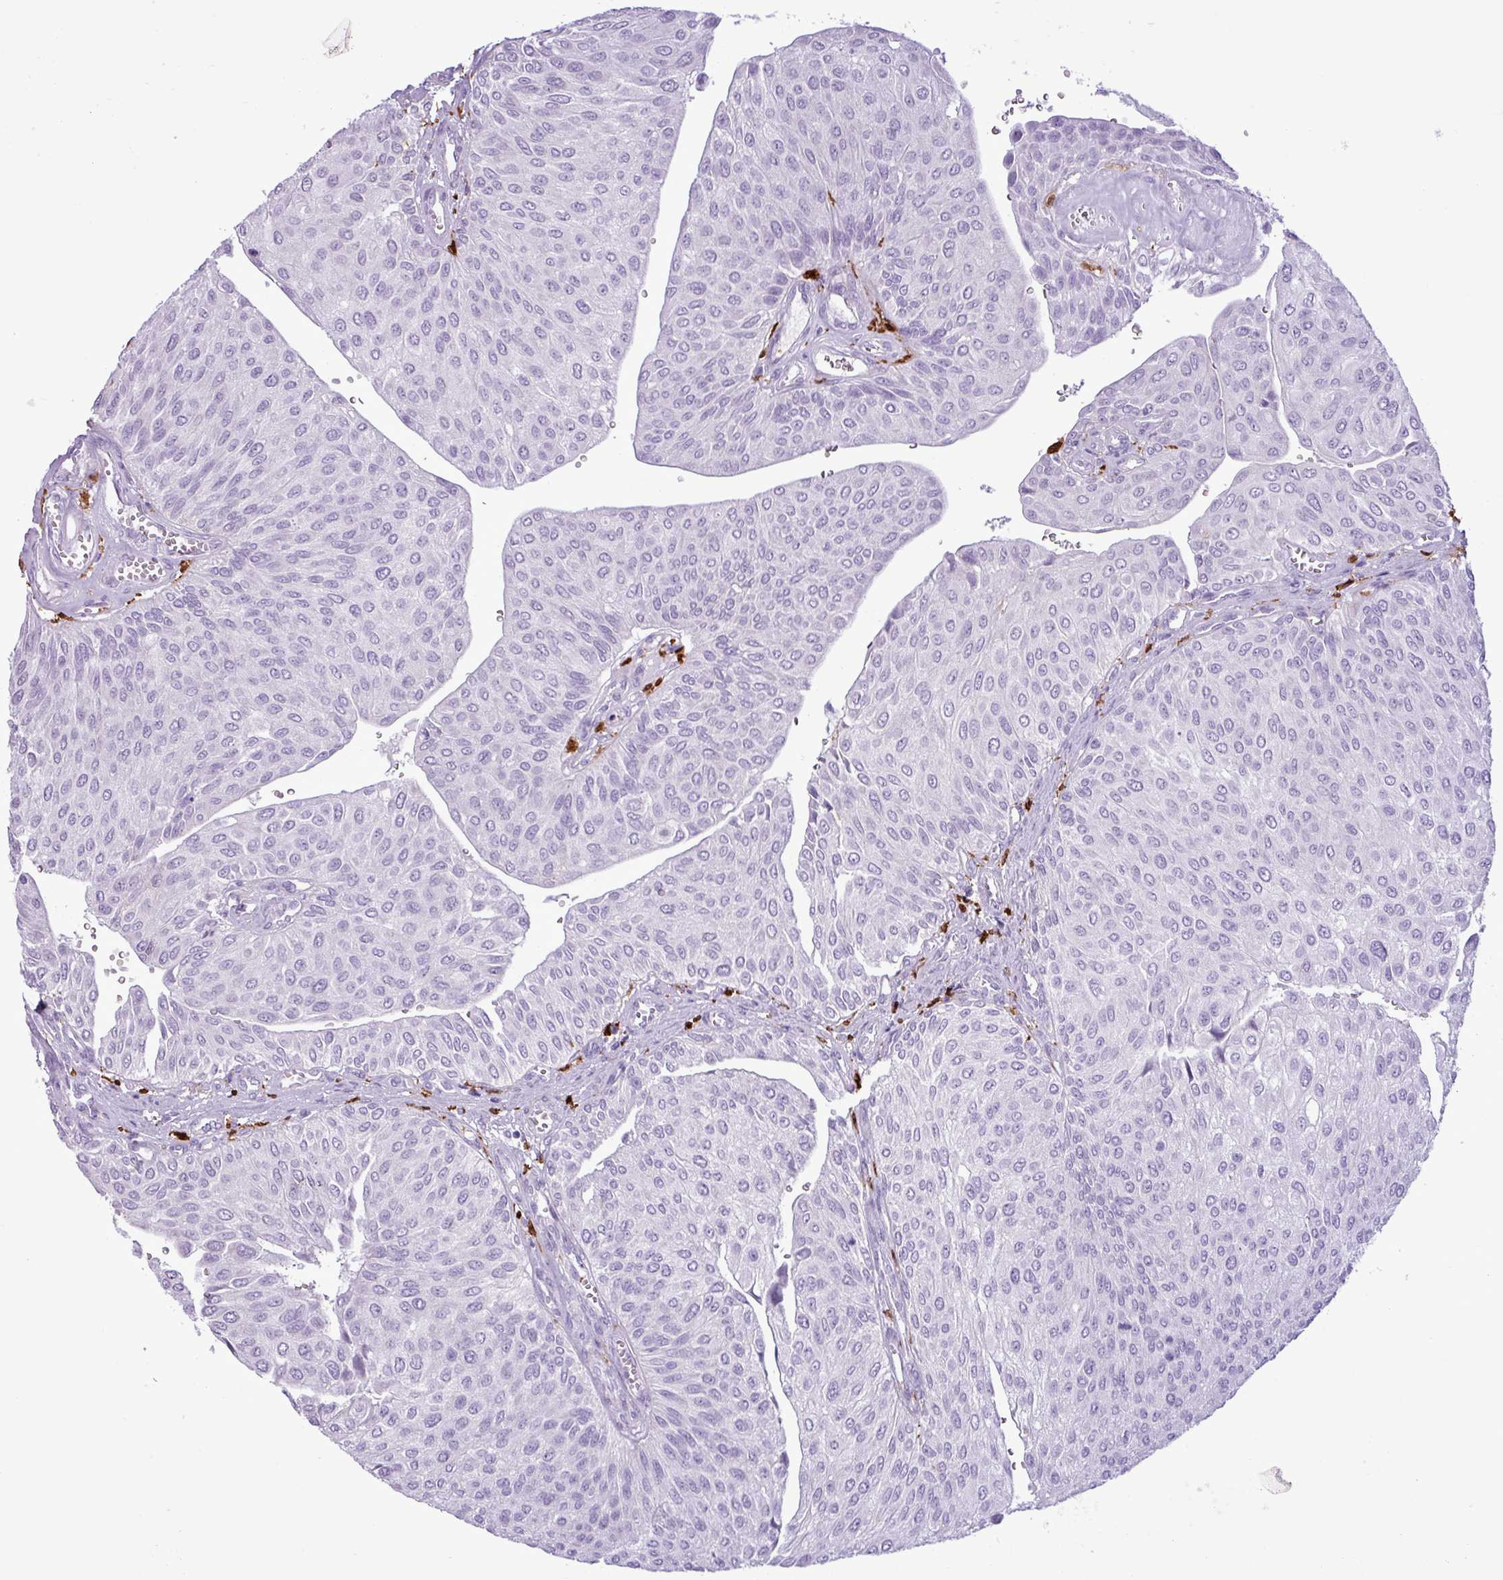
{"staining": {"intensity": "negative", "quantity": "none", "location": "none"}, "tissue": "urothelial cancer", "cell_type": "Tumor cells", "image_type": "cancer", "snomed": [{"axis": "morphology", "description": "Urothelial carcinoma, NOS"}, {"axis": "topography", "description": "Urinary bladder"}], "caption": "This histopathology image is of urothelial cancer stained with immunohistochemistry to label a protein in brown with the nuclei are counter-stained blue. There is no expression in tumor cells.", "gene": "TMEM200C", "patient": {"sex": "male", "age": 67}}